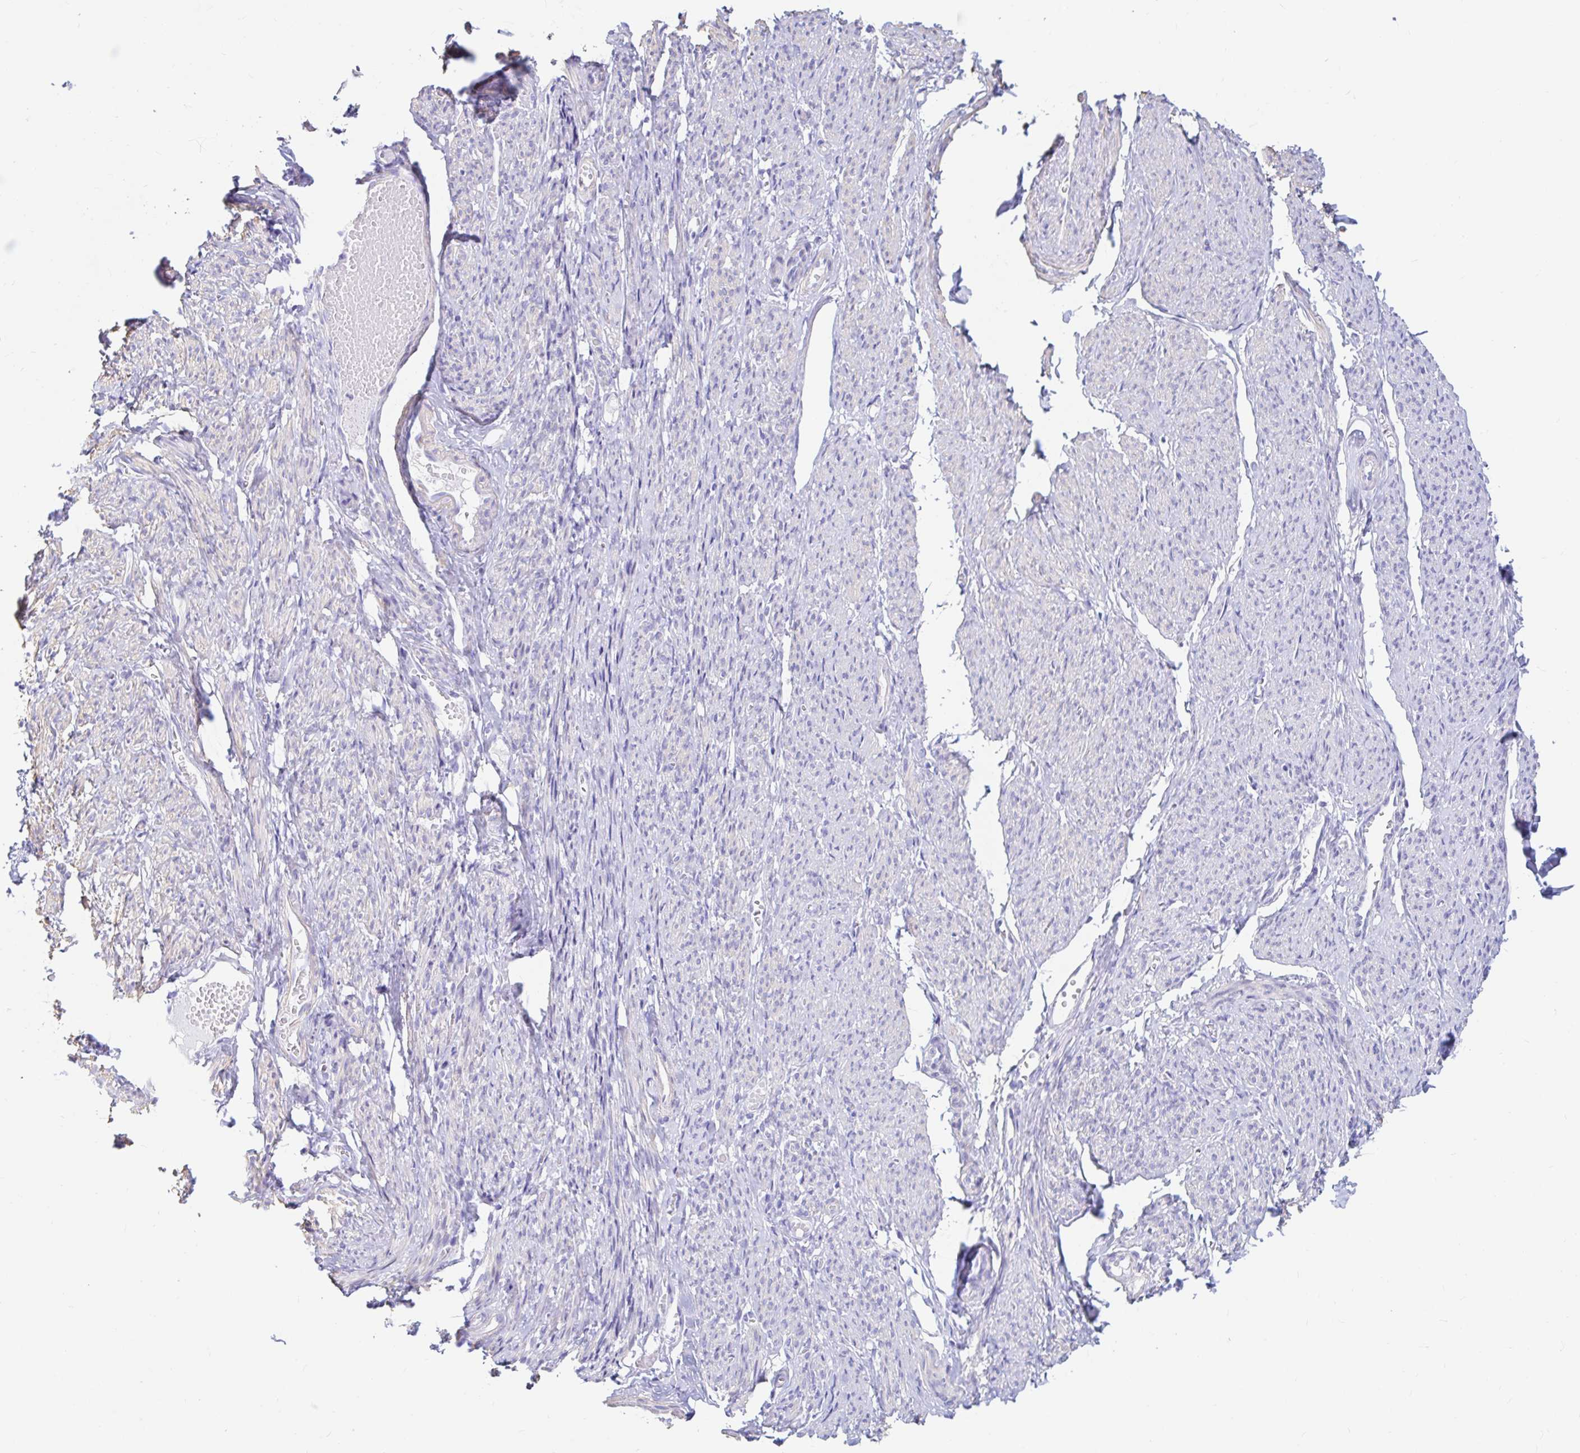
{"staining": {"intensity": "negative", "quantity": "none", "location": "none"}, "tissue": "smooth muscle", "cell_type": "Smooth muscle cells", "image_type": "normal", "snomed": [{"axis": "morphology", "description": "Normal tissue, NOS"}, {"axis": "topography", "description": "Smooth muscle"}], "caption": "Micrograph shows no significant protein expression in smooth muscle cells of benign smooth muscle.", "gene": "PPP1R1B", "patient": {"sex": "female", "age": 65}}